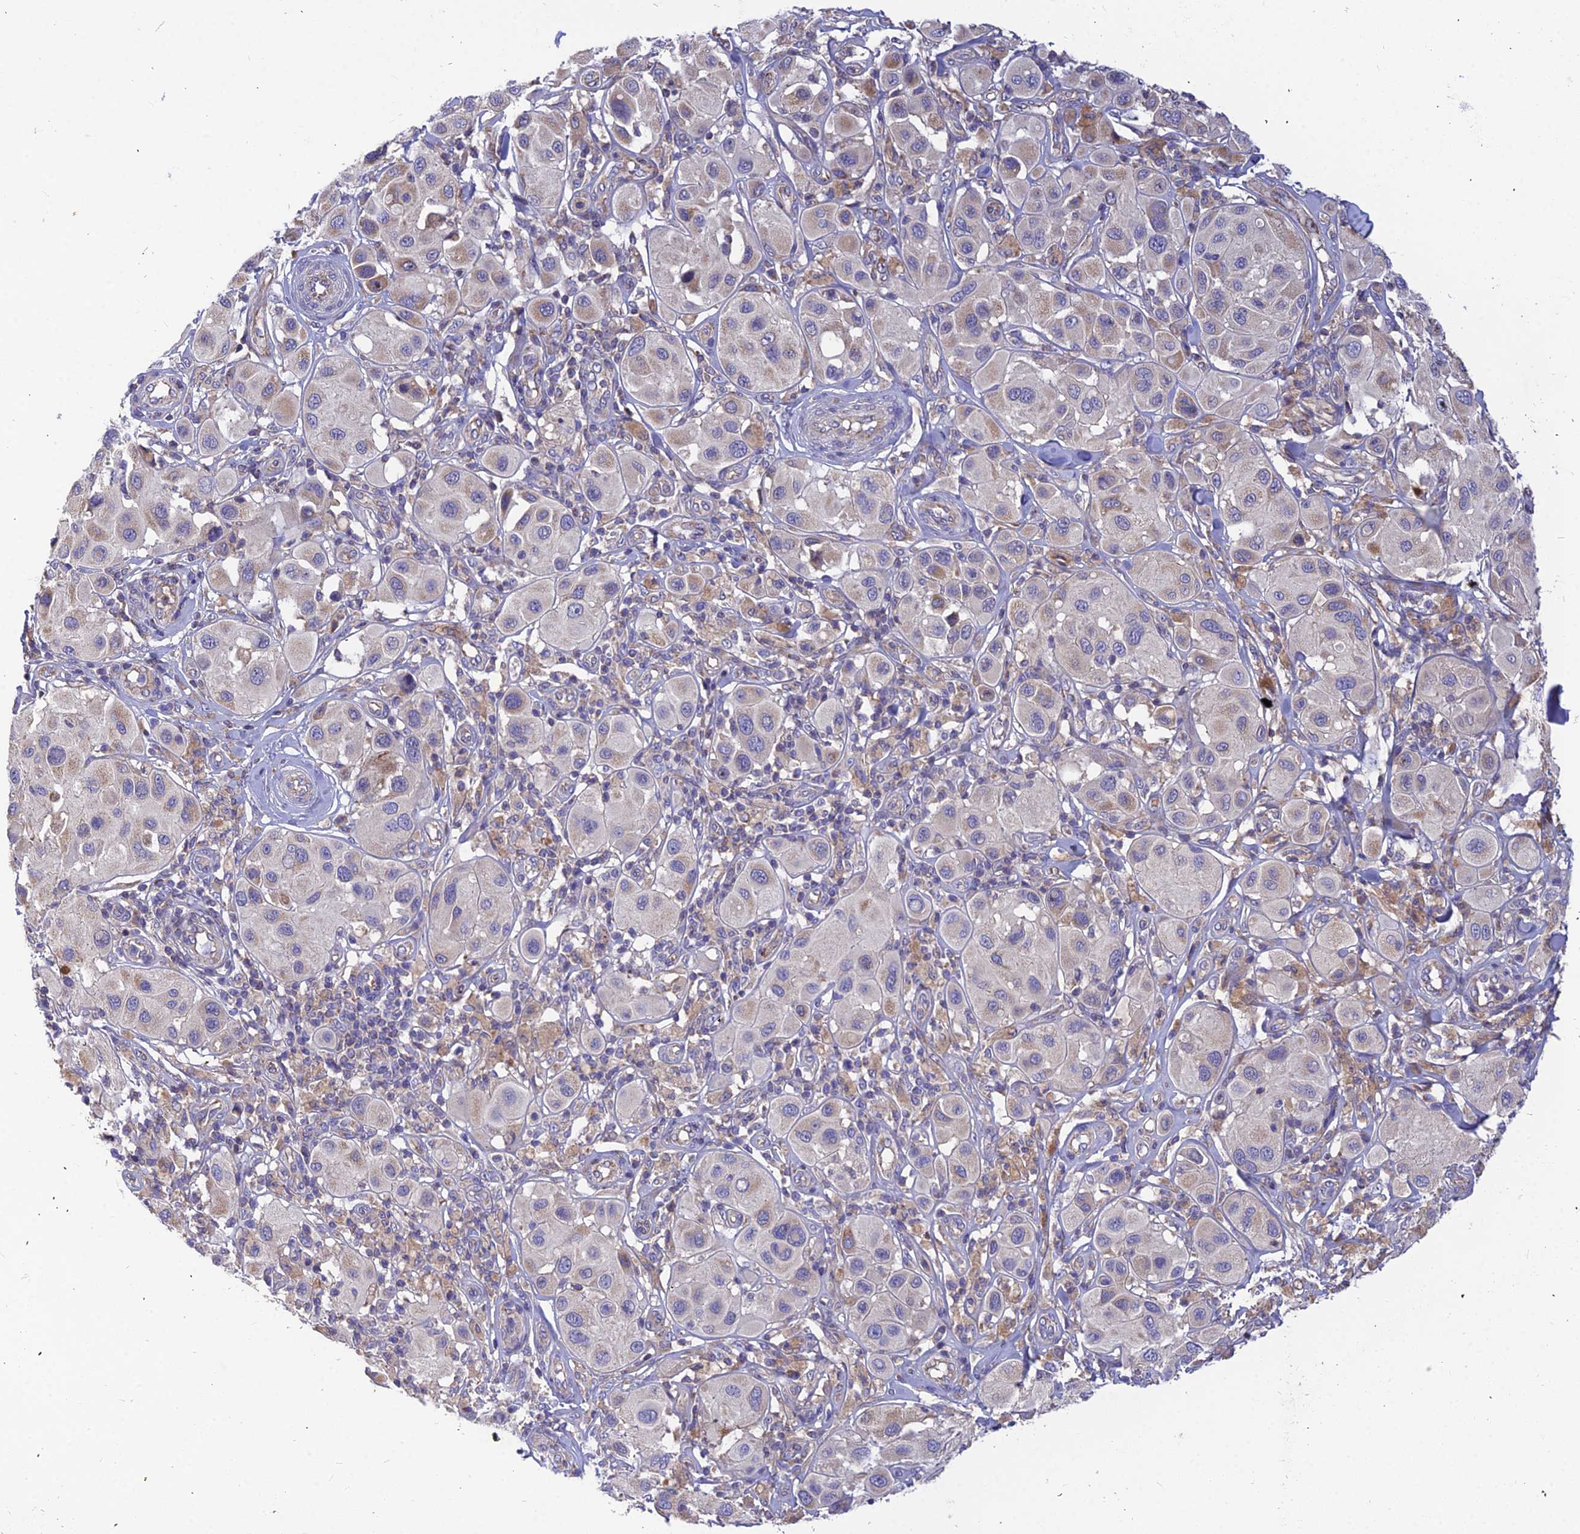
{"staining": {"intensity": "negative", "quantity": "none", "location": "none"}, "tissue": "melanoma", "cell_type": "Tumor cells", "image_type": "cancer", "snomed": [{"axis": "morphology", "description": "Malignant melanoma, Metastatic site"}, {"axis": "topography", "description": "Skin"}], "caption": "IHC of human malignant melanoma (metastatic site) shows no staining in tumor cells.", "gene": "ASPHD1", "patient": {"sex": "male", "age": 41}}